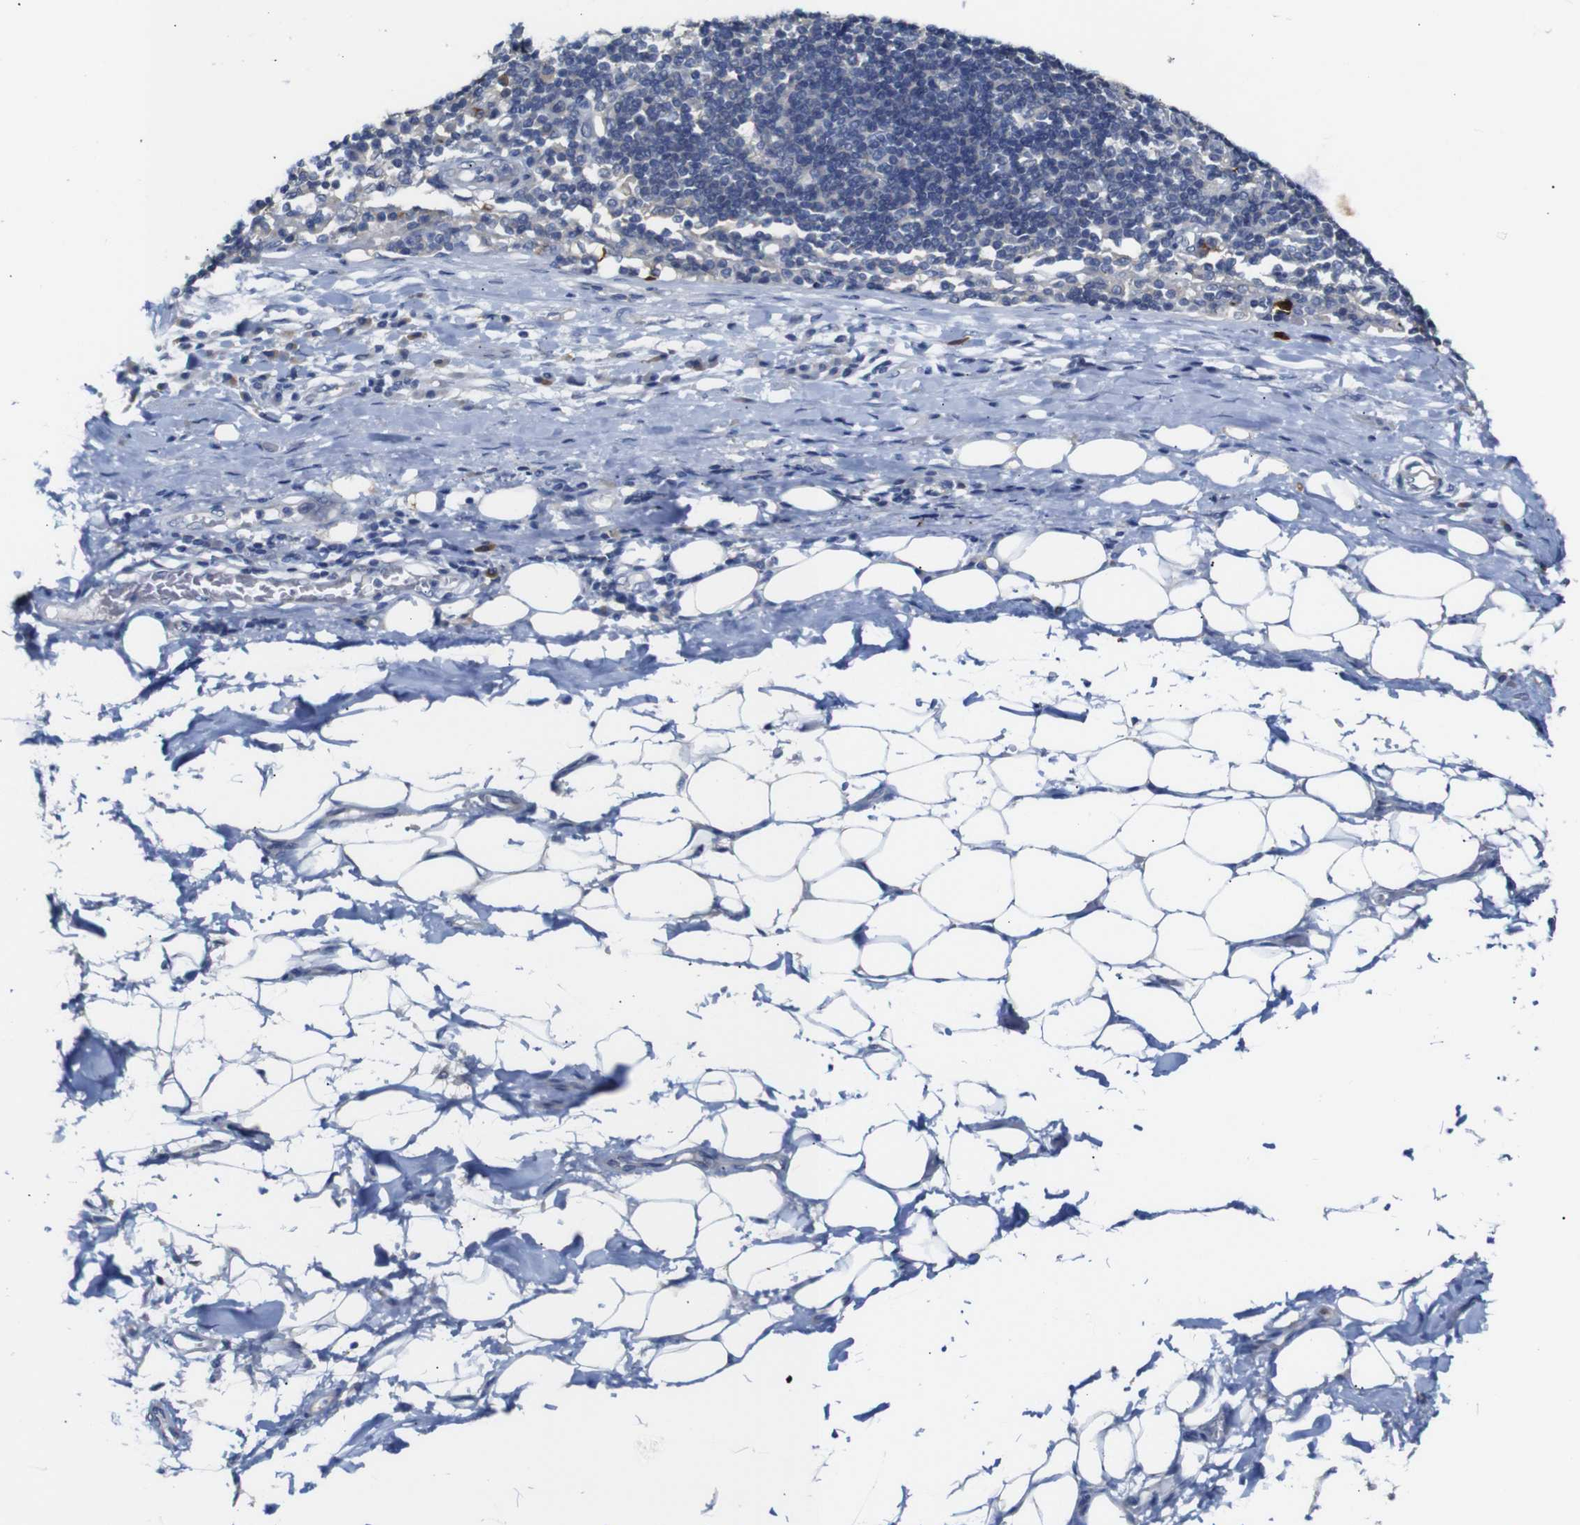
{"staining": {"intensity": "negative", "quantity": "none", "location": "none"}, "tissue": "adipose tissue", "cell_type": "Adipocytes", "image_type": "normal", "snomed": [{"axis": "morphology", "description": "Normal tissue, NOS"}, {"axis": "morphology", "description": "Adenocarcinoma, NOS"}, {"axis": "topography", "description": "Esophagus"}], "caption": "Immunohistochemistry (IHC) of benign adipose tissue displays no positivity in adipocytes. Nuclei are stained in blue.", "gene": "ALOX15", "patient": {"sex": "male", "age": 62}}